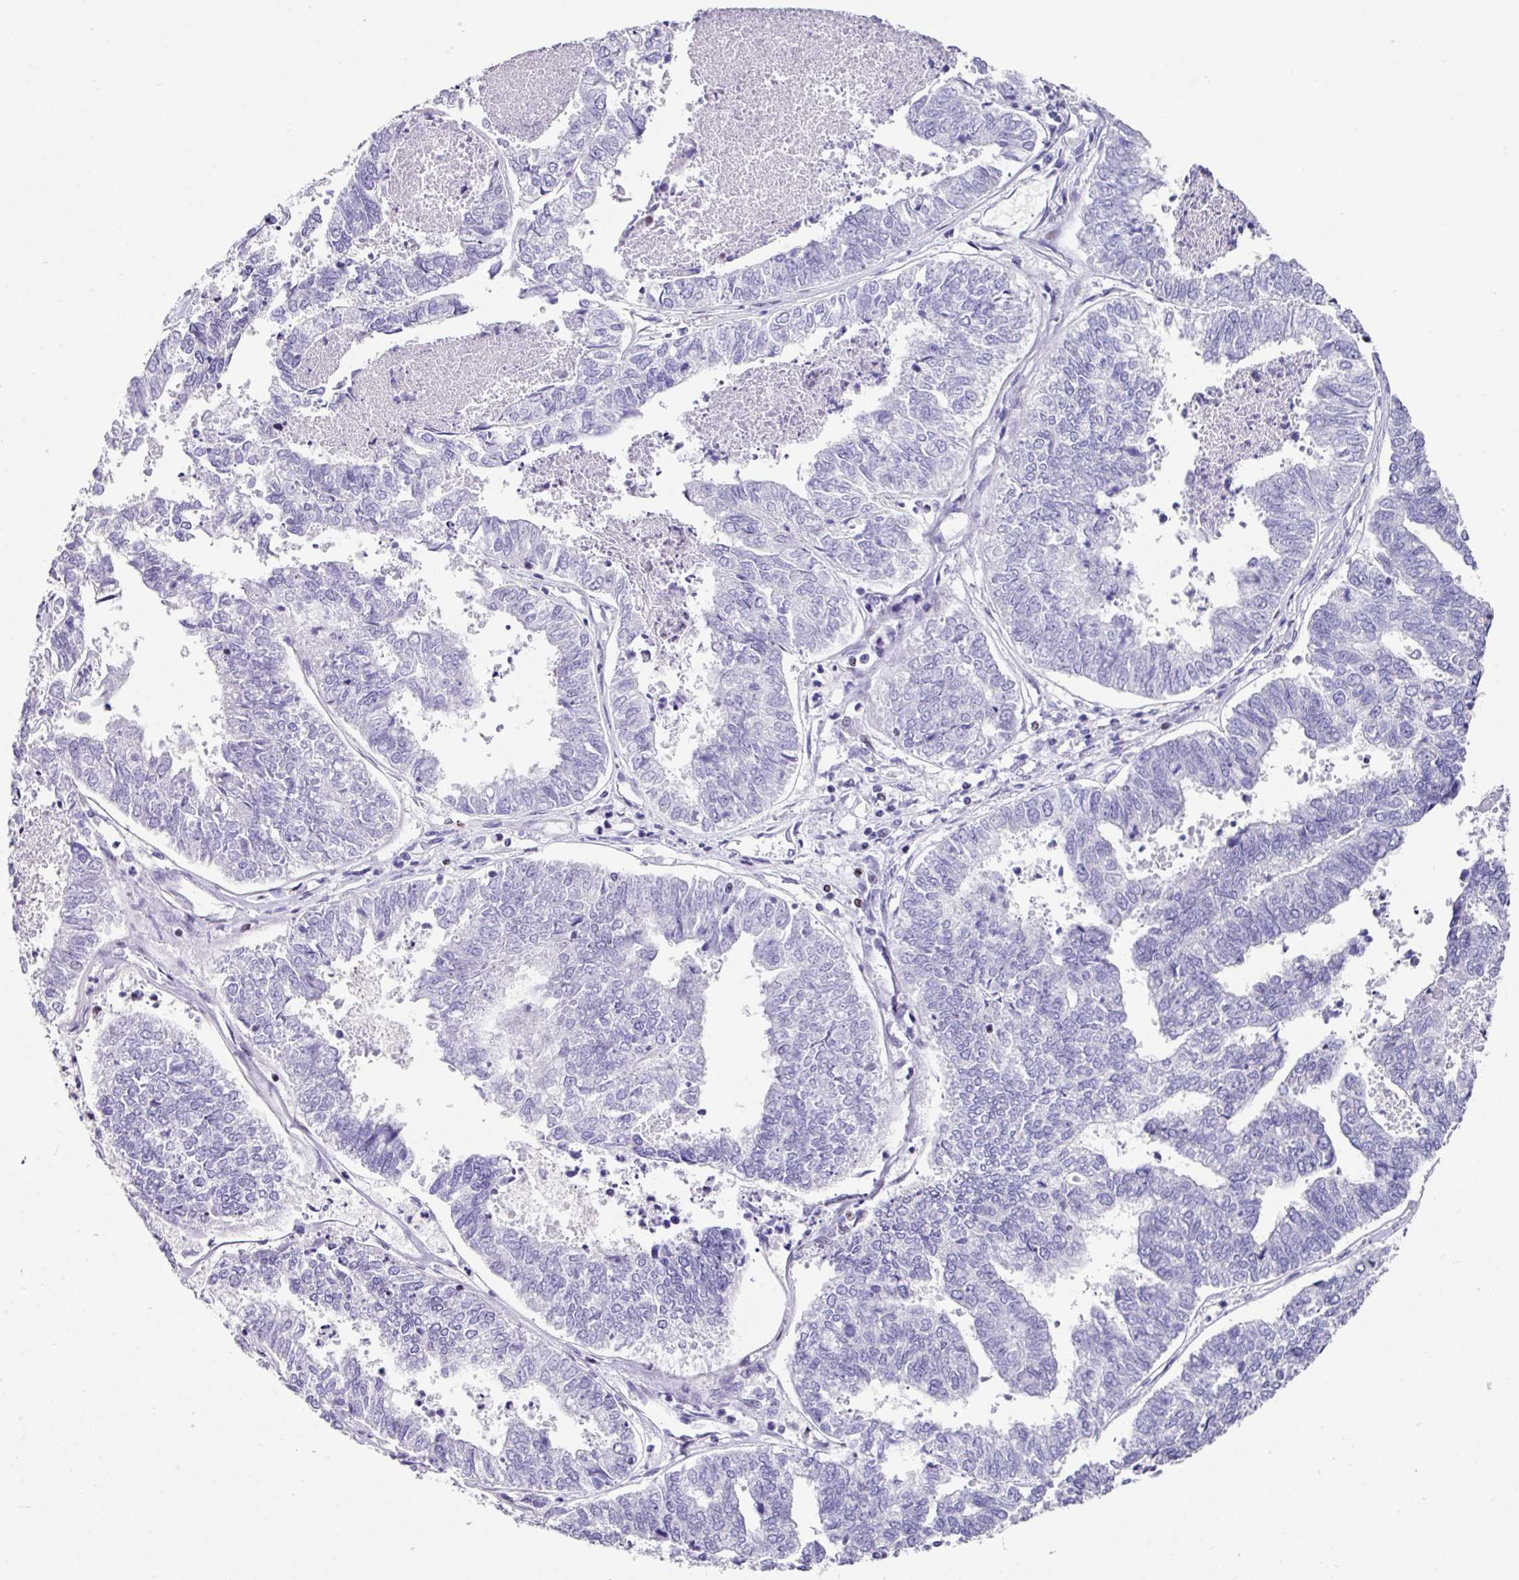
{"staining": {"intensity": "negative", "quantity": "none", "location": "none"}, "tissue": "endometrial cancer", "cell_type": "Tumor cells", "image_type": "cancer", "snomed": [{"axis": "morphology", "description": "Adenocarcinoma, NOS"}, {"axis": "topography", "description": "Endometrium"}], "caption": "This is an immunohistochemistry (IHC) micrograph of endometrial adenocarcinoma. There is no positivity in tumor cells.", "gene": "TCF3", "patient": {"sex": "female", "age": 73}}